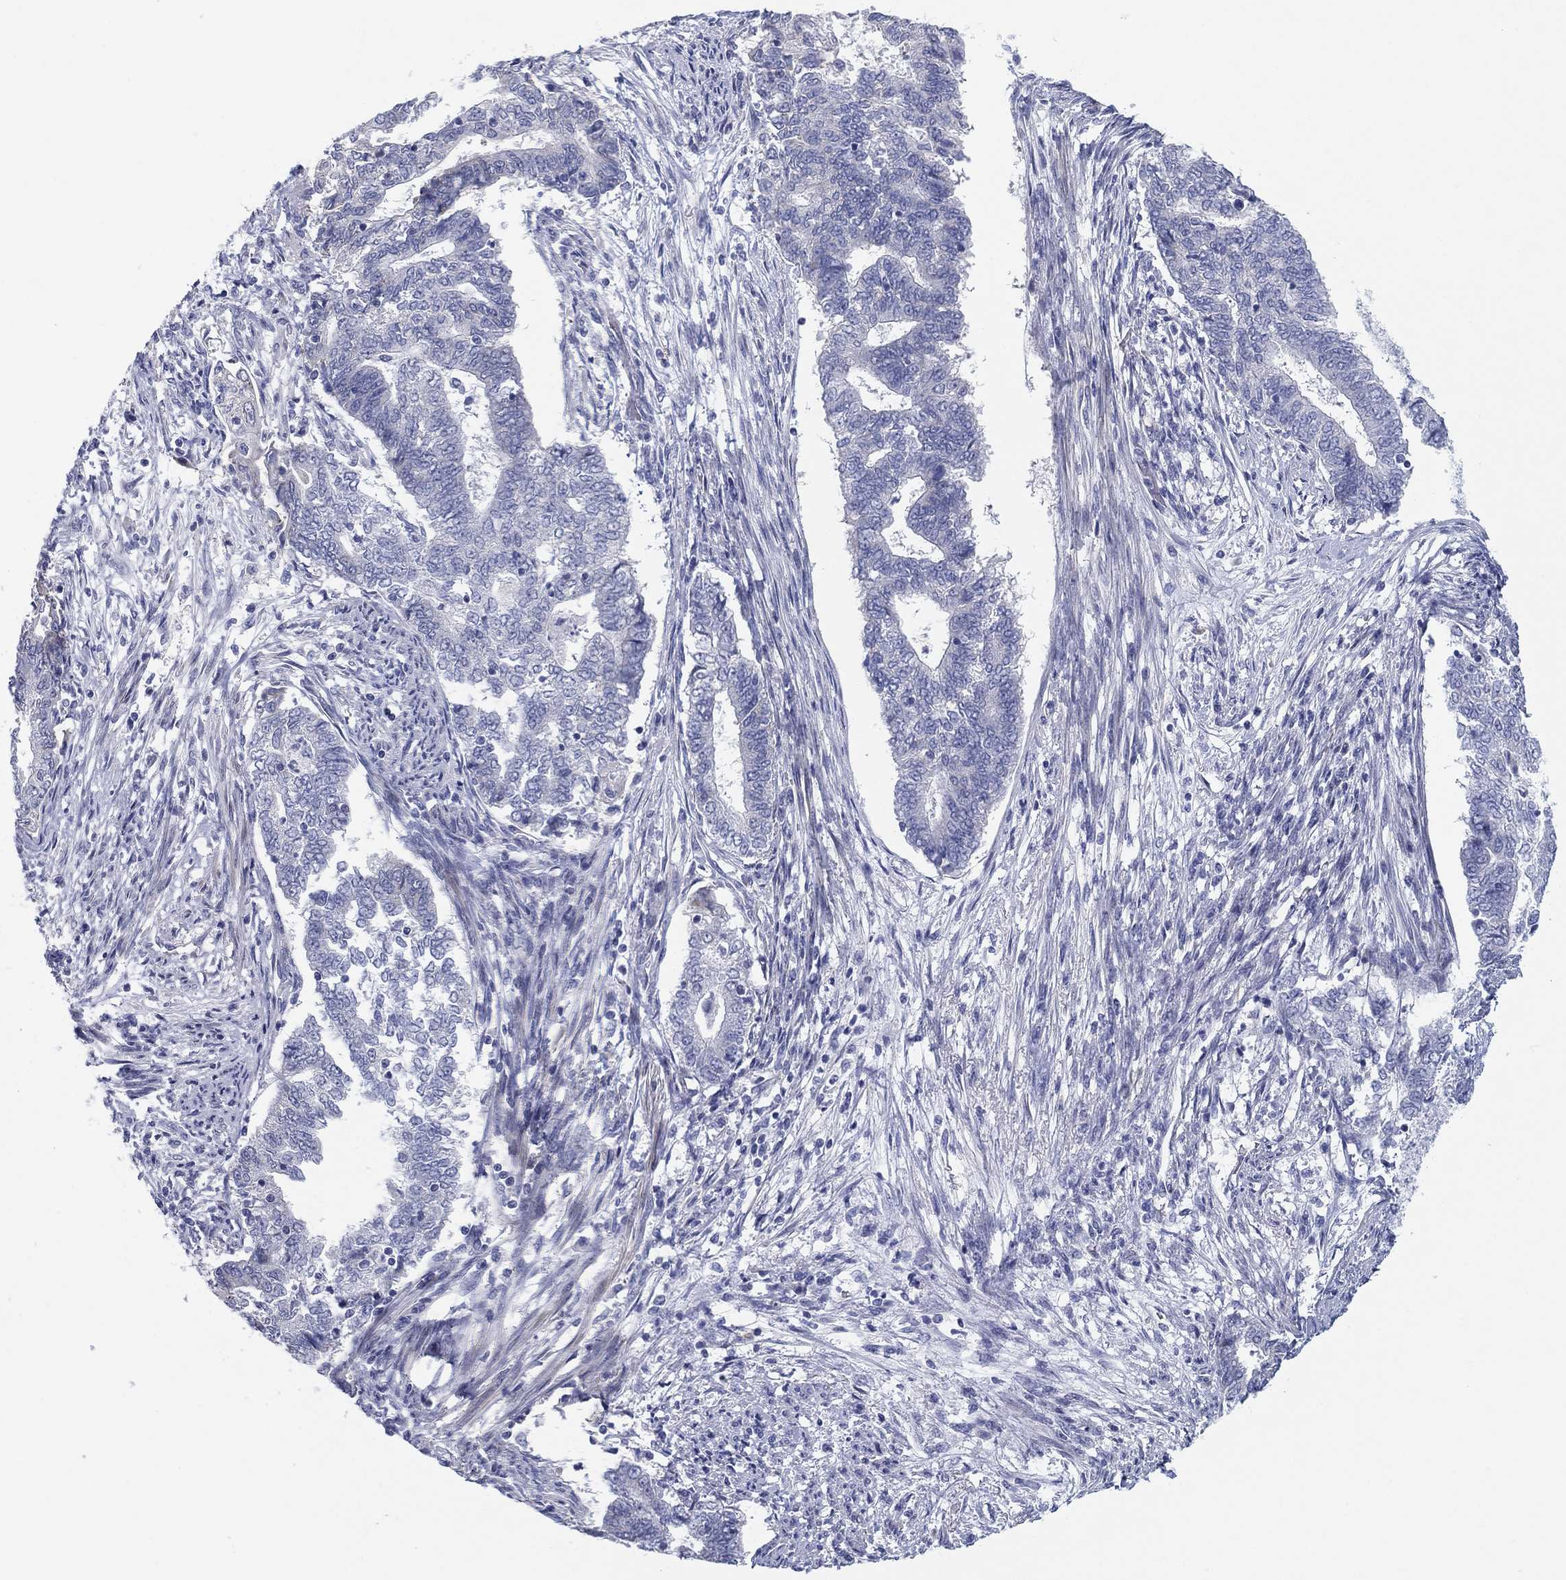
{"staining": {"intensity": "negative", "quantity": "none", "location": "none"}, "tissue": "endometrial cancer", "cell_type": "Tumor cells", "image_type": "cancer", "snomed": [{"axis": "morphology", "description": "Adenocarcinoma, NOS"}, {"axis": "topography", "description": "Endometrium"}], "caption": "Histopathology image shows no significant protein positivity in tumor cells of endometrial cancer.", "gene": "HEATR4", "patient": {"sex": "female", "age": 65}}